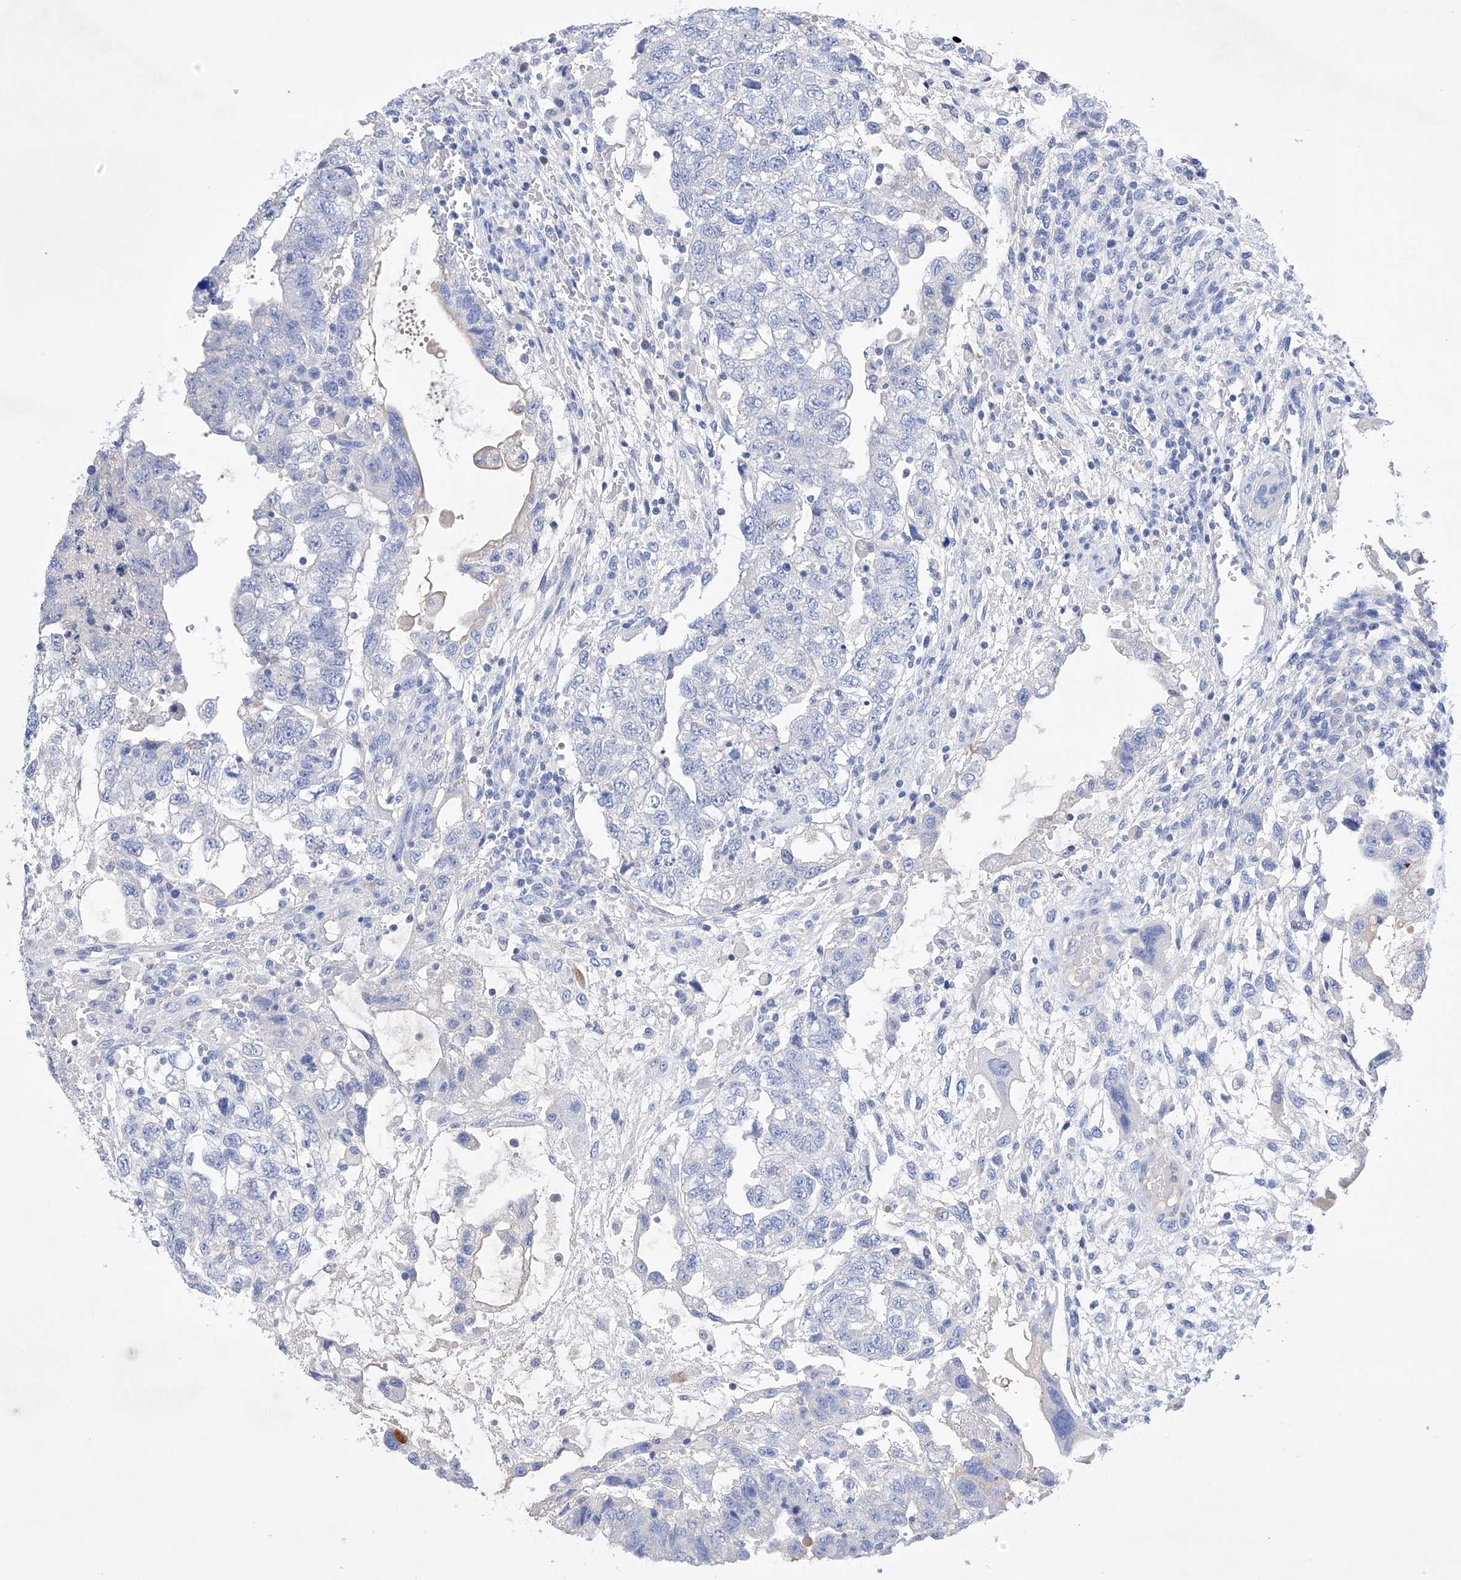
{"staining": {"intensity": "negative", "quantity": "none", "location": "none"}, "tissue": "testis cancer", "cell_type": "Tumor cells", "image_type": "cancer", "snomed": [{"axis": "morphology", "description": "Carcinoma, Embryonal, NOS"}, {"axis": "topography", "description": "Testis"}], "caption": "Tumor cells are negative for protein expression in human testis cancer (embryonal carcinoma). (Immunohistochemistry, brightfield microscopy, high magnification).", "gene": "LURAP1", "patient": {"sex": "male", "age": 36}}